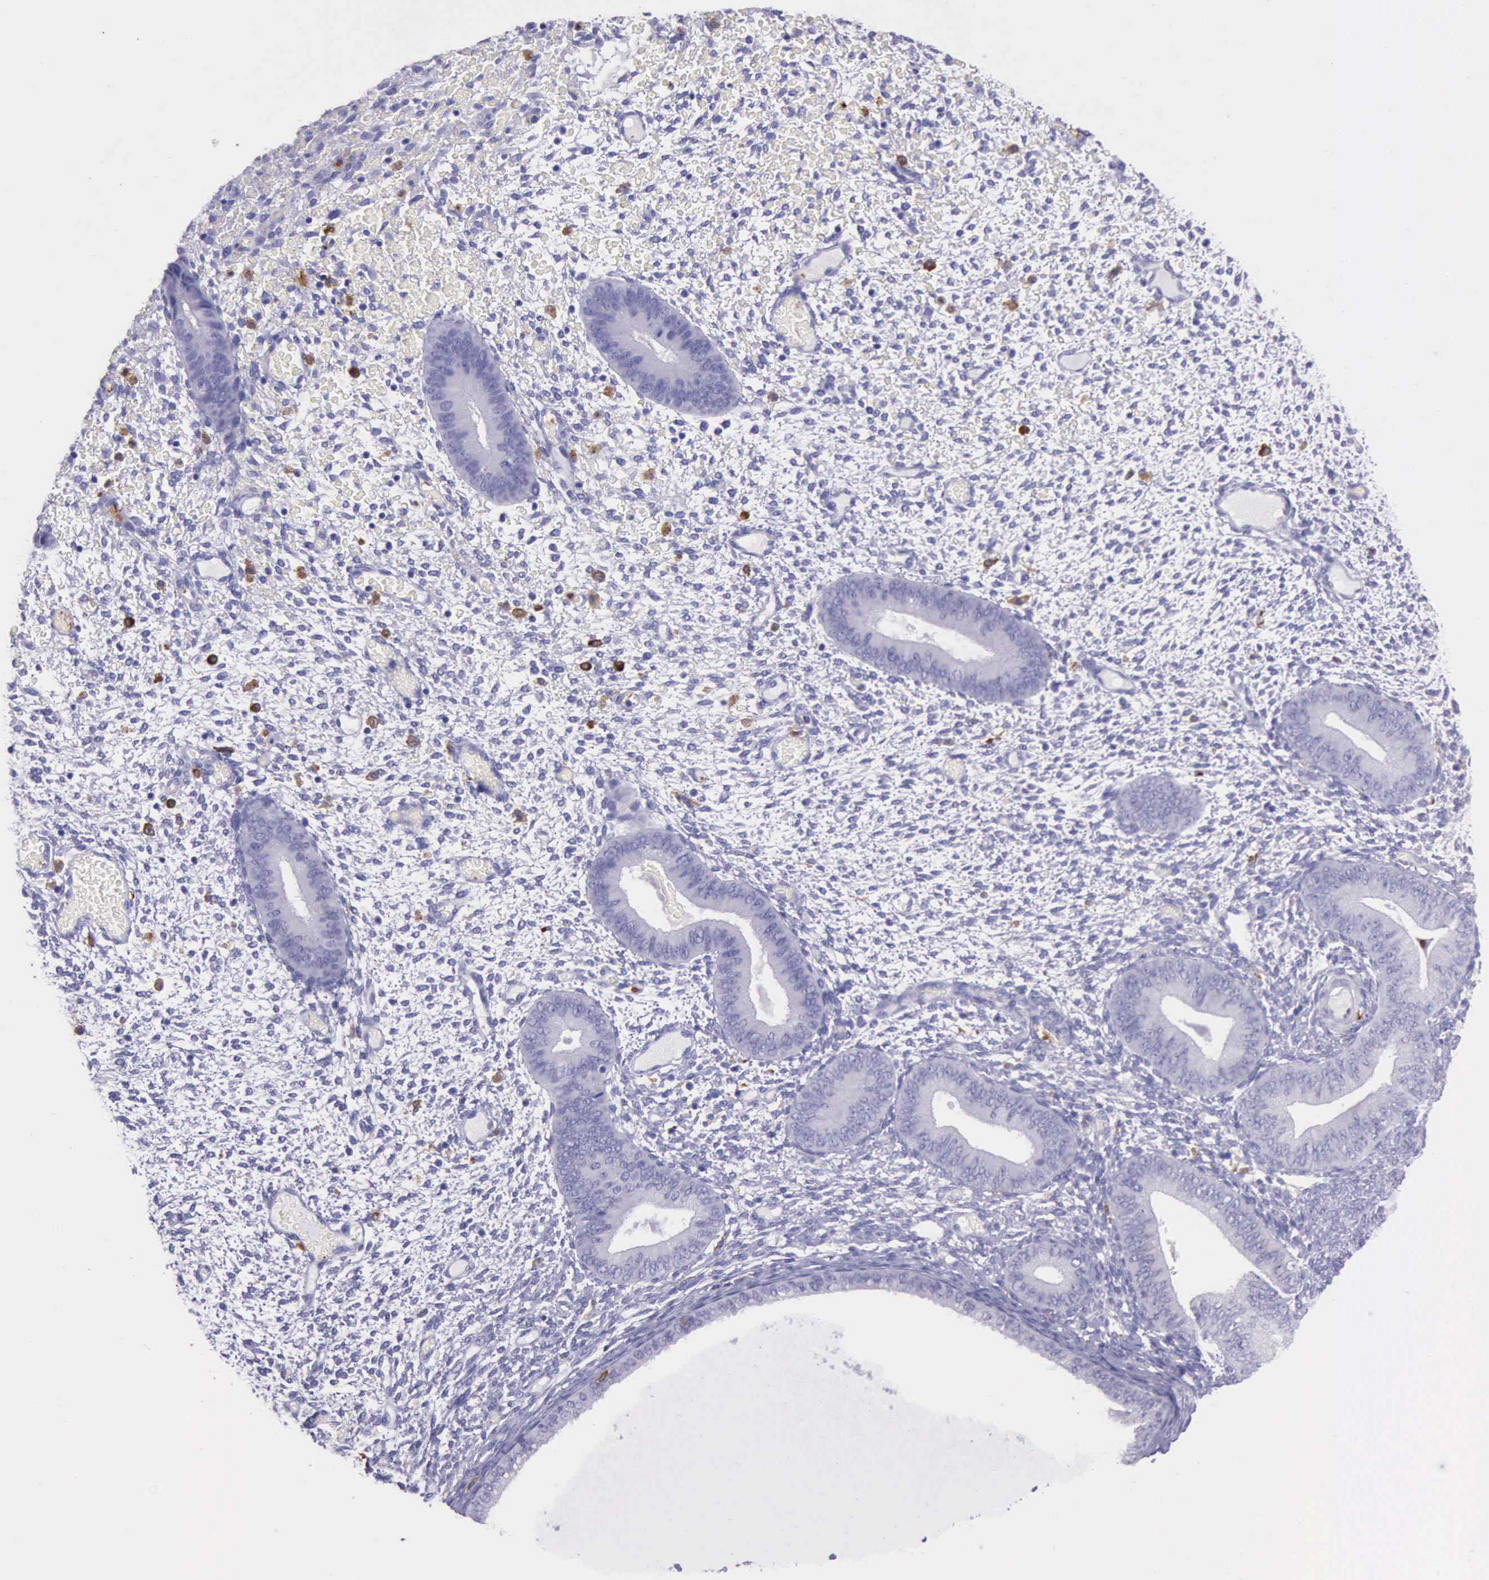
{"staining": {"intensity": "negative", "quantity": "none", "location": "none"}, "tissue": "endometrium", "cell_type": "Cells in endometrial stroma", "image_type": "normal", "snomed": [{"axis": "morphology", "description": "Normal tissue, NOS"}, {"axis": "topography", "description": "Endometrium"}], "caption": "The image exhibits no staining of cells in endometrial stroma in benign endometrium.", "gene": "BTK", "patient": {"sex": "female", "age": 42}}